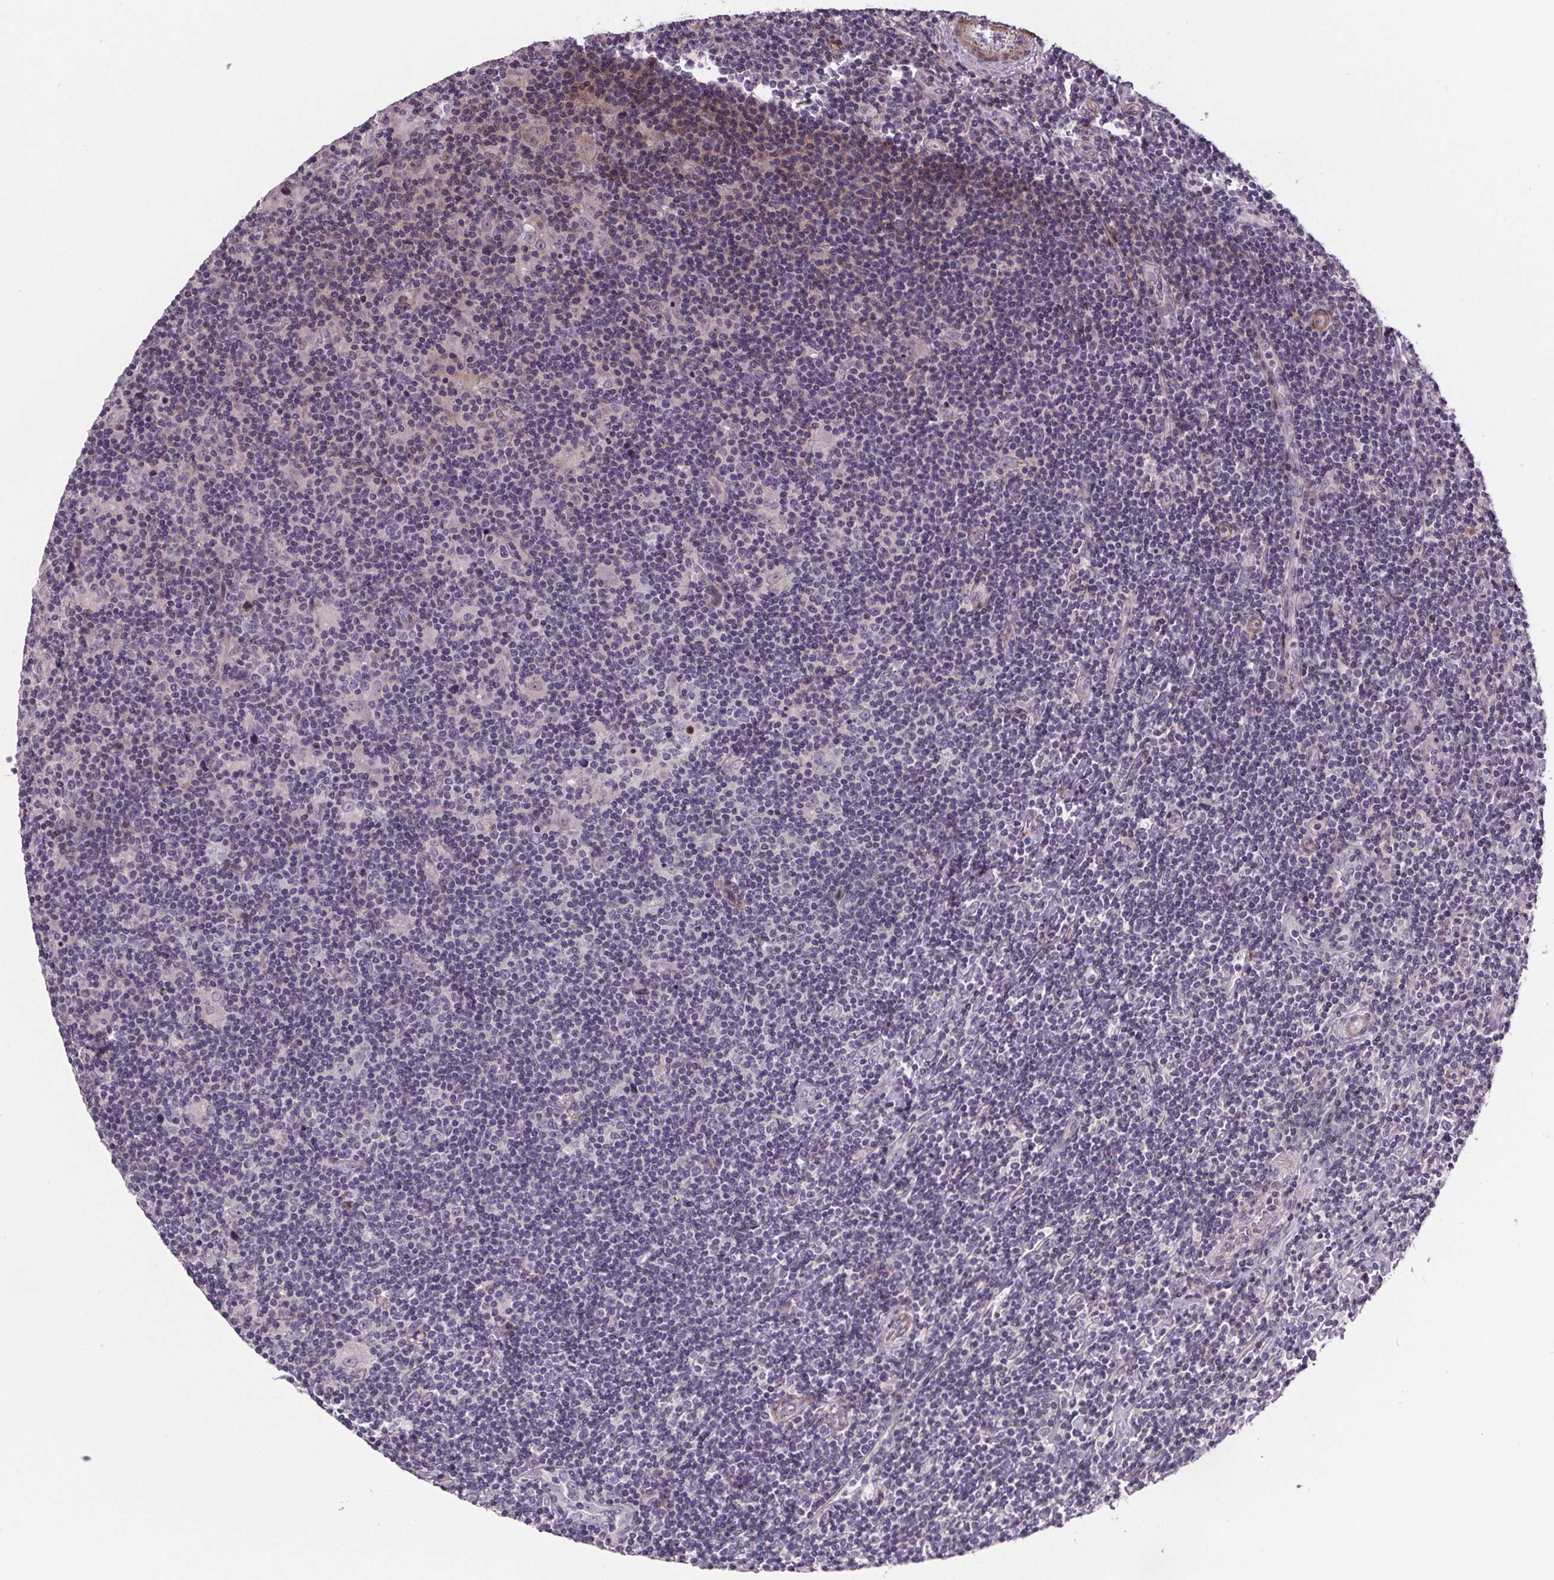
{"staining": {"intensity": "negative", "quantity": "none", "location": "none"}, "tissue": "lymphoma", "cell_type": "Tumor cells", "image_type": "cancer", "snomed": [{"axis": "morphology", "description": "Hodgkin's disease, NOS"}, {"axis": "topography", "description": "Lymph node"}], "caption": "Histopathology image shows no significant protein expression in tumor cells of Hodgkin's disease. (Brightfield microscopy of DAB (3,3'-diaminobenzidine) immunohistochemistry at high magnification).", "gene": "CLN3", "patient": {"sex": "male", "age": 40}}